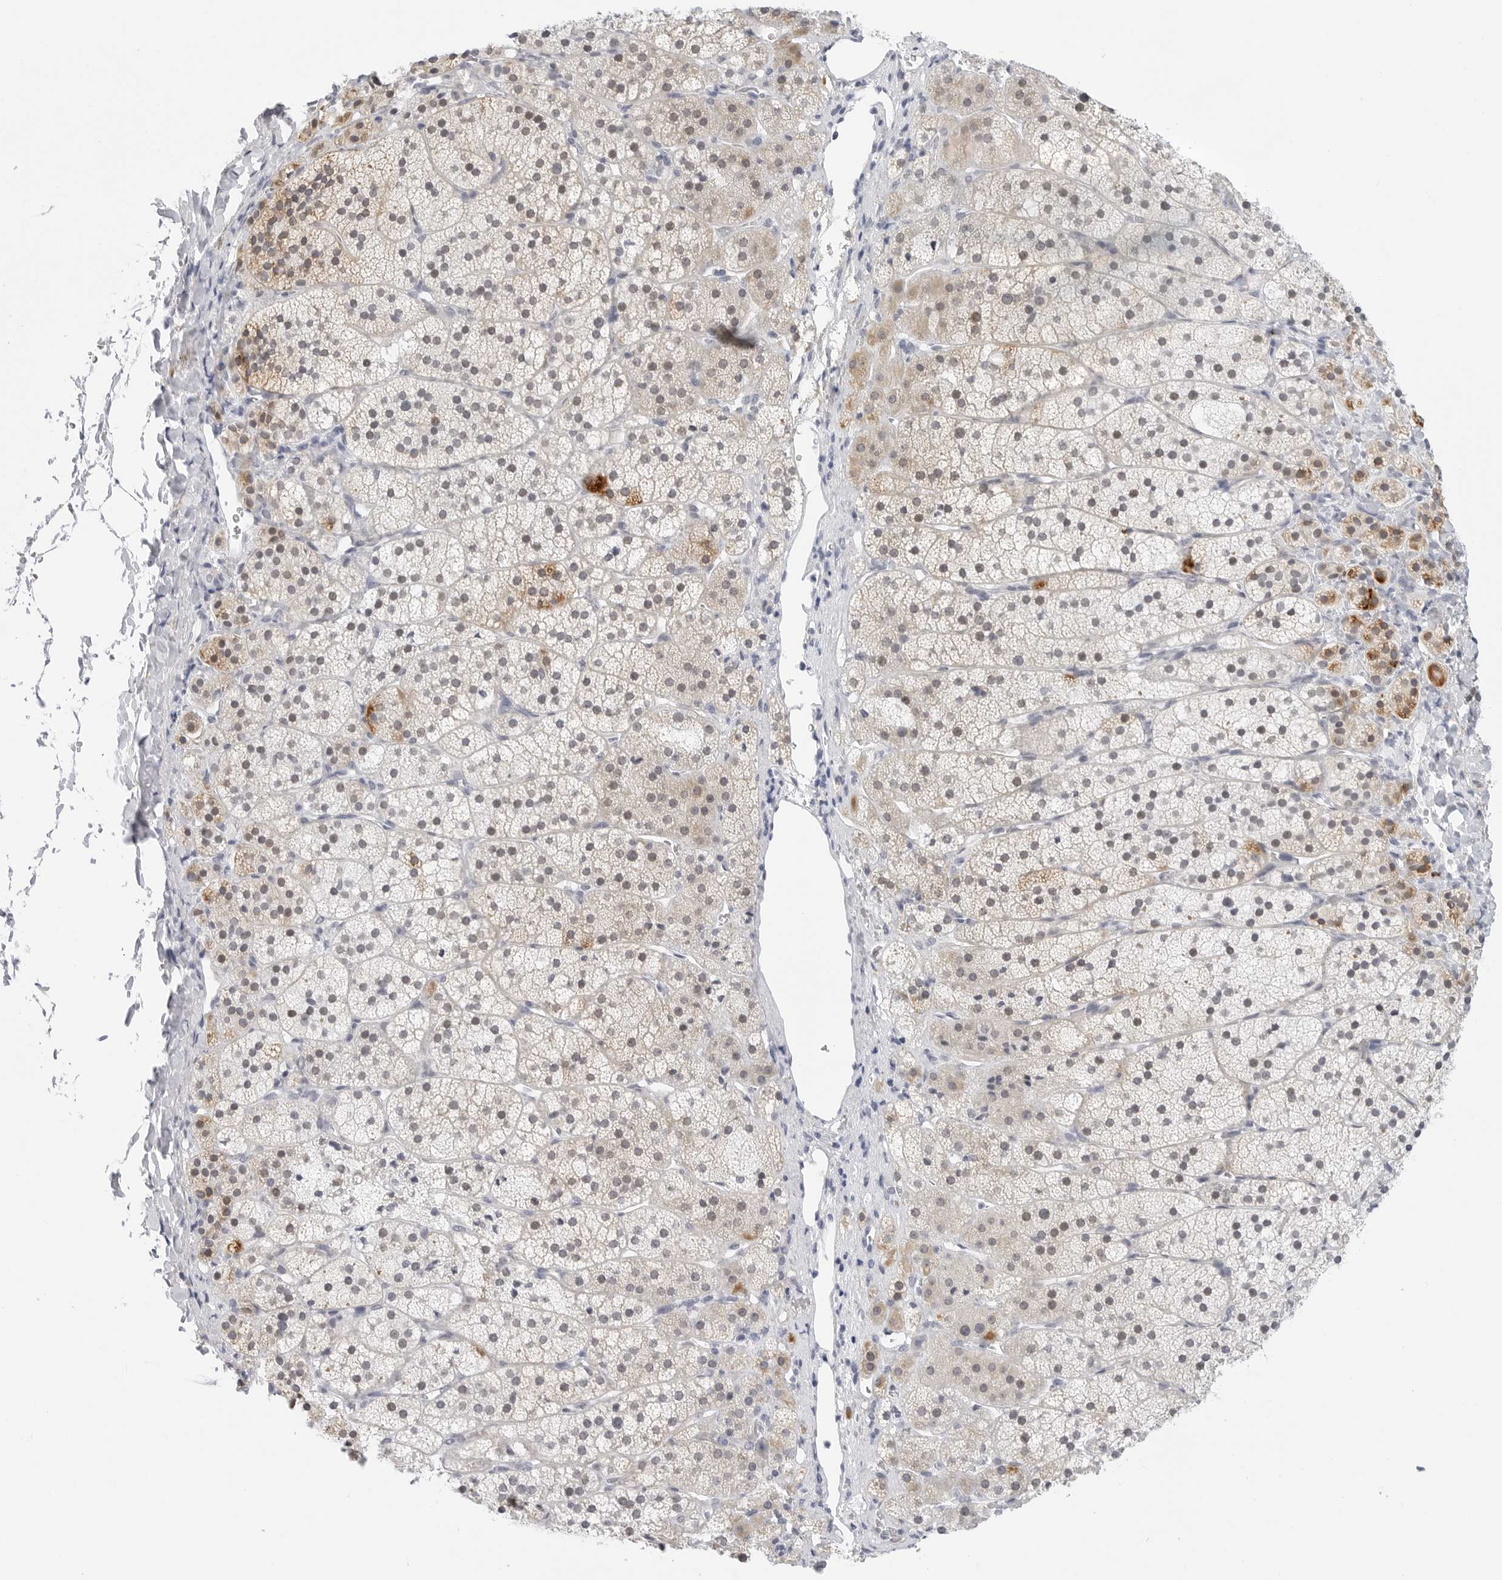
{"staining": {"intensity": "strong", "quantity": "<25%", "location": "cytoplasmic/membranous"}, "tissue": "adrenal gland", "cell_type": "Glandular cells", "image_type": "normal", "snomed": [{"axis": "morphology", "description": "Normal tissue, NOS"}, {"axis": "topography", "description": "Adrenal gland"}], "caption": "Immunohistochemistry (IHC) (DAB) staining of normal human adrenal gland shows strong cytoplasmic/membranous protein positivity in about <25% of glandular cells.", "gene": "HSPB7", "patient": {"sex": "female", "age": 44}}